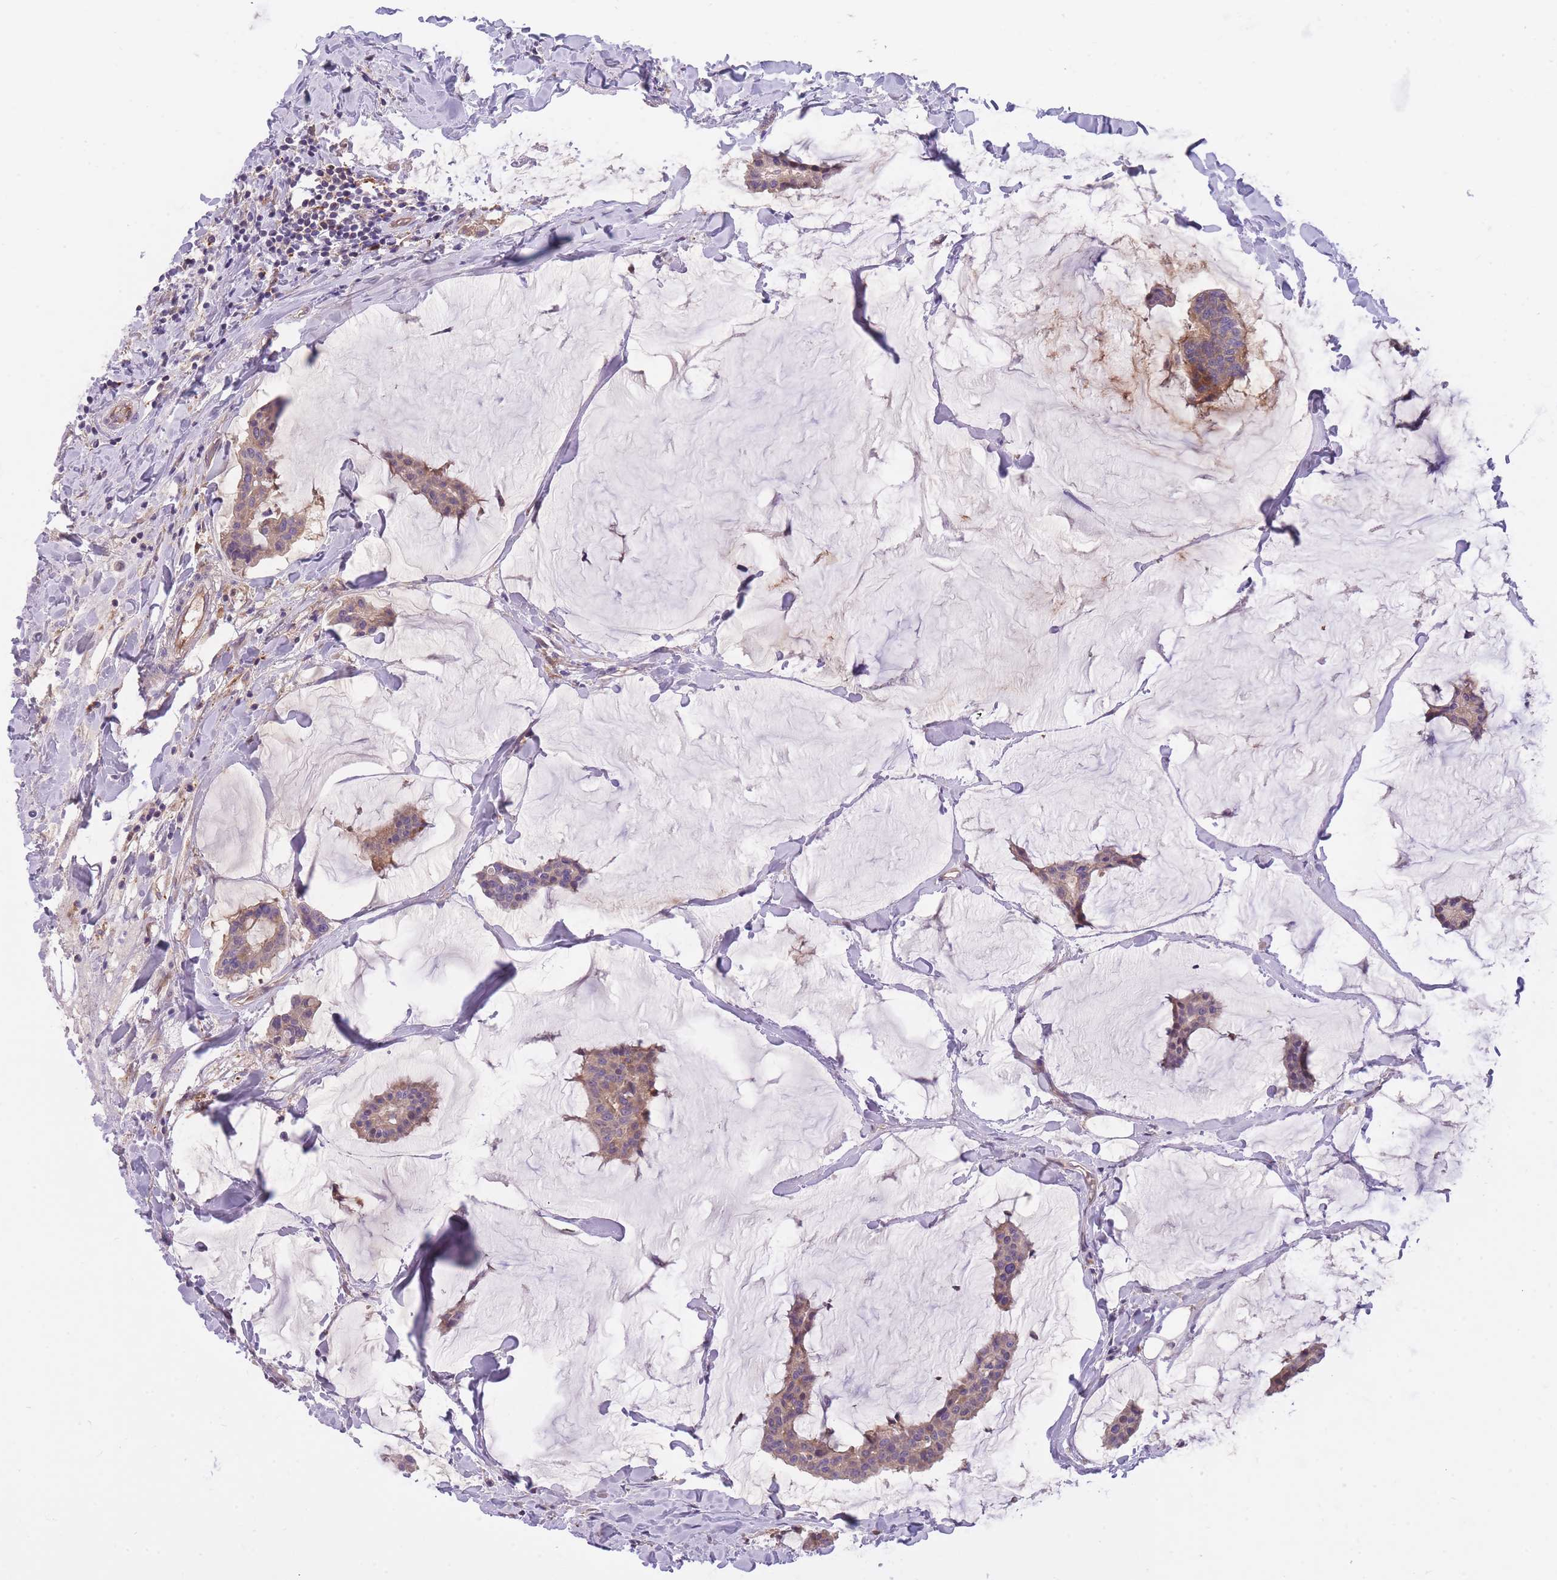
{"staining": {"intensity": "weak", "quantity": "25%-75%", "location": "cytoplasmic/membranous"}, "tissue": "breast cancer", "cell_type": "Tumor cells", "image_type": "cancer", "snomed": [{"axis": "morphology", "description": "Duct carcinoma"}, {"axis": "topography", "description": "Breast"}], "caption": "Protein expression analysis of breast cancer shows weak cytoplasmic/membranous staining in about 25%-75% of tumor cells. Ihc stains the protein of interest in brown and the nuclei are stained blue.", "gene": "CRYGN", "patient": {"sex": "female", "age": 93}}